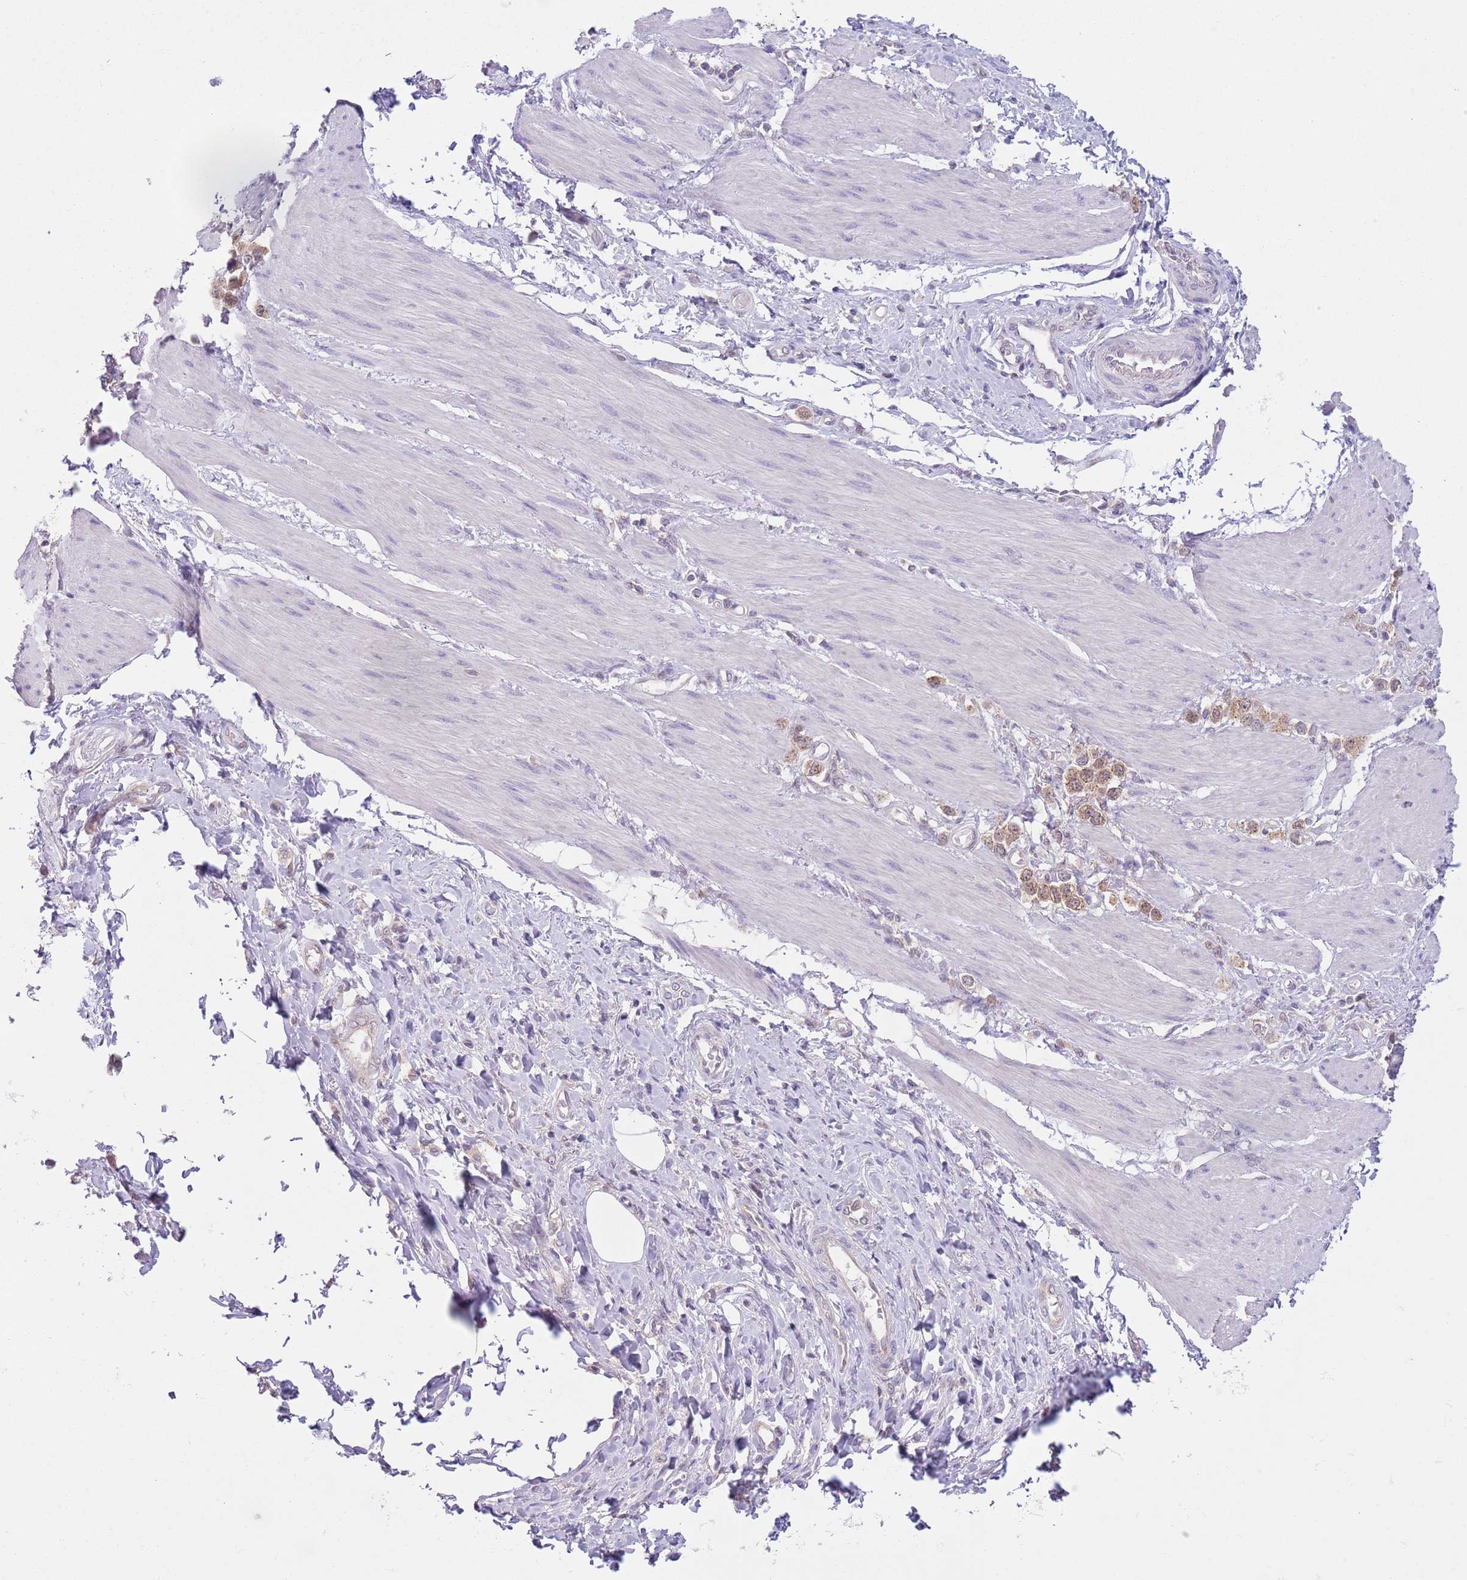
{"staining": {"intensity": "weak", "quantity": ">75%", "location": "cytoplasmic/membranous"}, "tissue": "stomach cancer", "cell_type": "Tumor cells", "image_type": "cancer", "snomed": [{"axis": "morphology", "description": "Adenocarcinoma, NOS"}, {"axis": "topography", "description": "Stomach"}], "caption": "Adenocarcinoma (stomach) tissue exhibits weak cytoplasmic/membranous expression in about >75% of tumor cells", "gene": "COPE", "patient": {"sex": "female", "age": 65}}